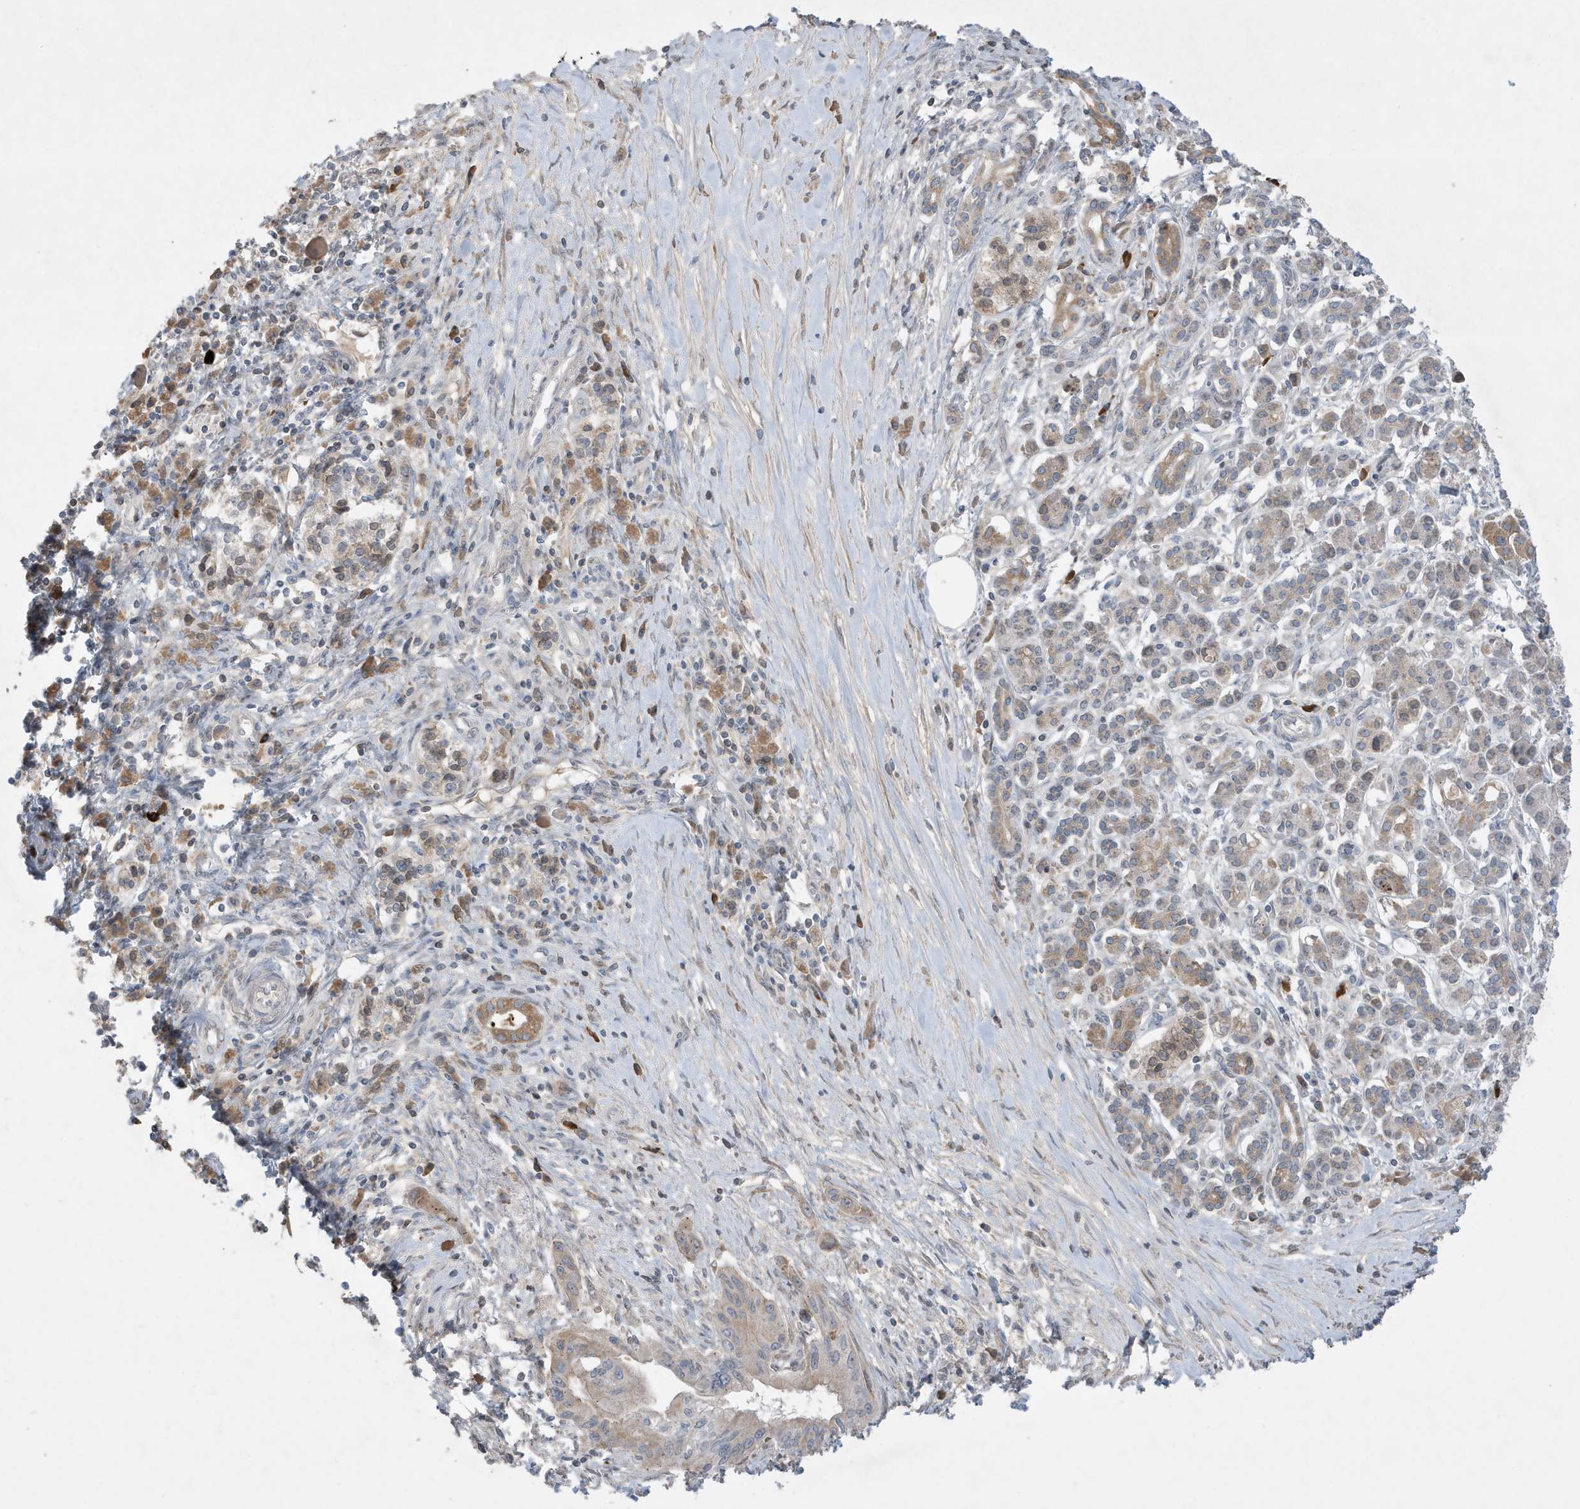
{"staining": {"intensity": "weak", "quantity": ">75%", "location": "cytoplasmic/membranous"}, "tissue": "pancreatic cancer", "cell_type": "Tumor cells", "image_type": "cancer", "snomed": [{"axis": "morphology", "description": "Adenocarcinoma, NOS"}, {"axis": "topography", "description": "Pancreas"}], "caption": "A micrograph showing weak cytoplasmic/membranous positivity in approximately >75% of tumor cells in pancreatic cancer, as visualized by brown immunohistochemical staining.", "gene": "FNDC1", "patient": {"sex": "female", "age": 73}}